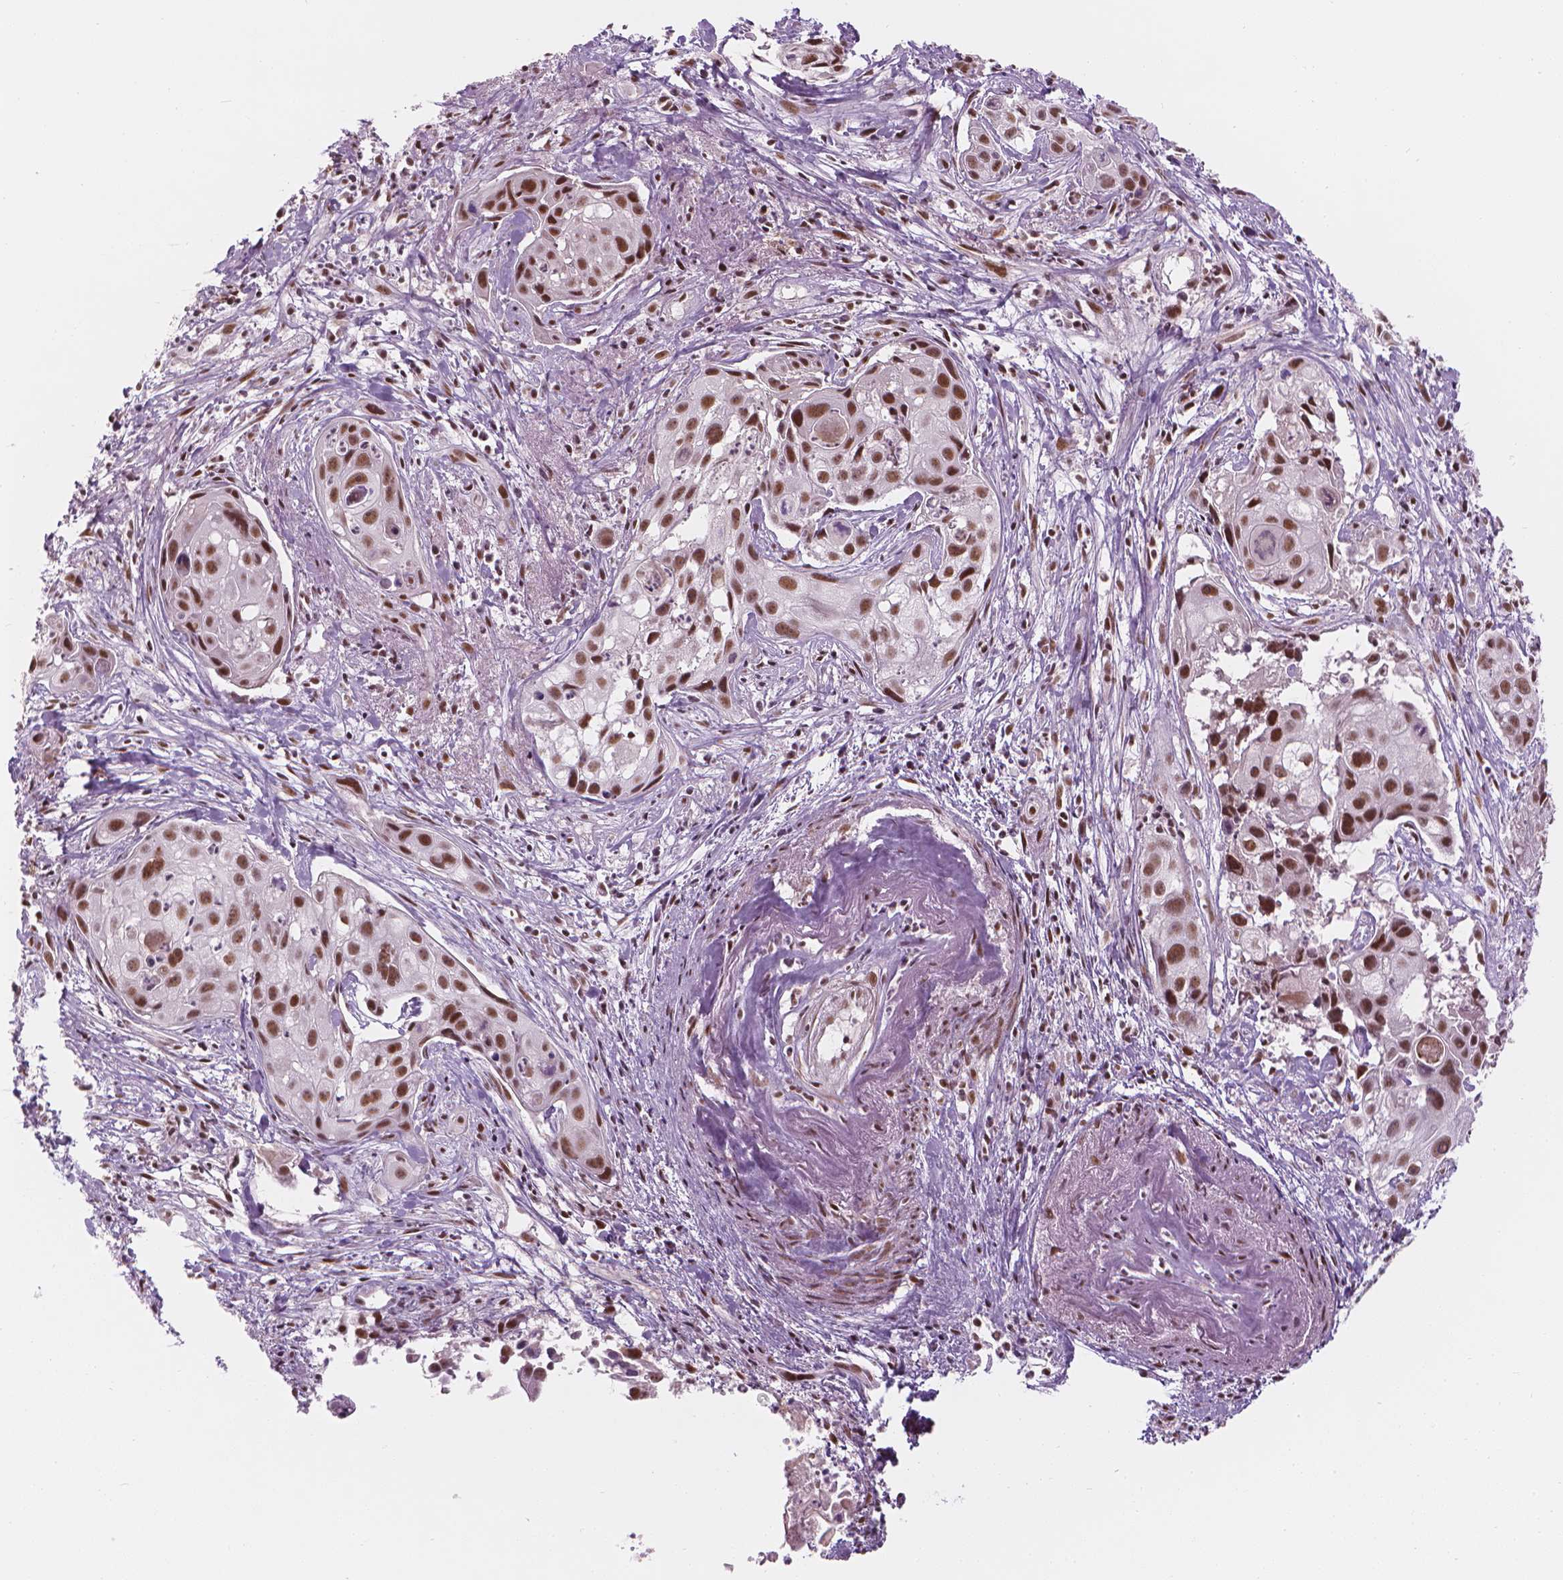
{"staining": {"intensity": "moderate", "quantity": ">75%", "location": "nuclear"}, "tissue": "cervical cancer", "cell_type": "Tumor cells", "image_type": "cancer", "snomed": [{"axis": "morphology", "description": "Squamous cell carcinoma, NOS"}, {"axis": "topography", "description": "Cervix"}], "caption": "Immunohistochemistry micrograph of human squamous cell carcinoma (cervical) stained for a protein (brown), which demonstrates medium levels of moderate nuclear positivity in about >75% of tumor cells.", "gene": "ELF2", "patient": {"sex": "female", "age": 53}}